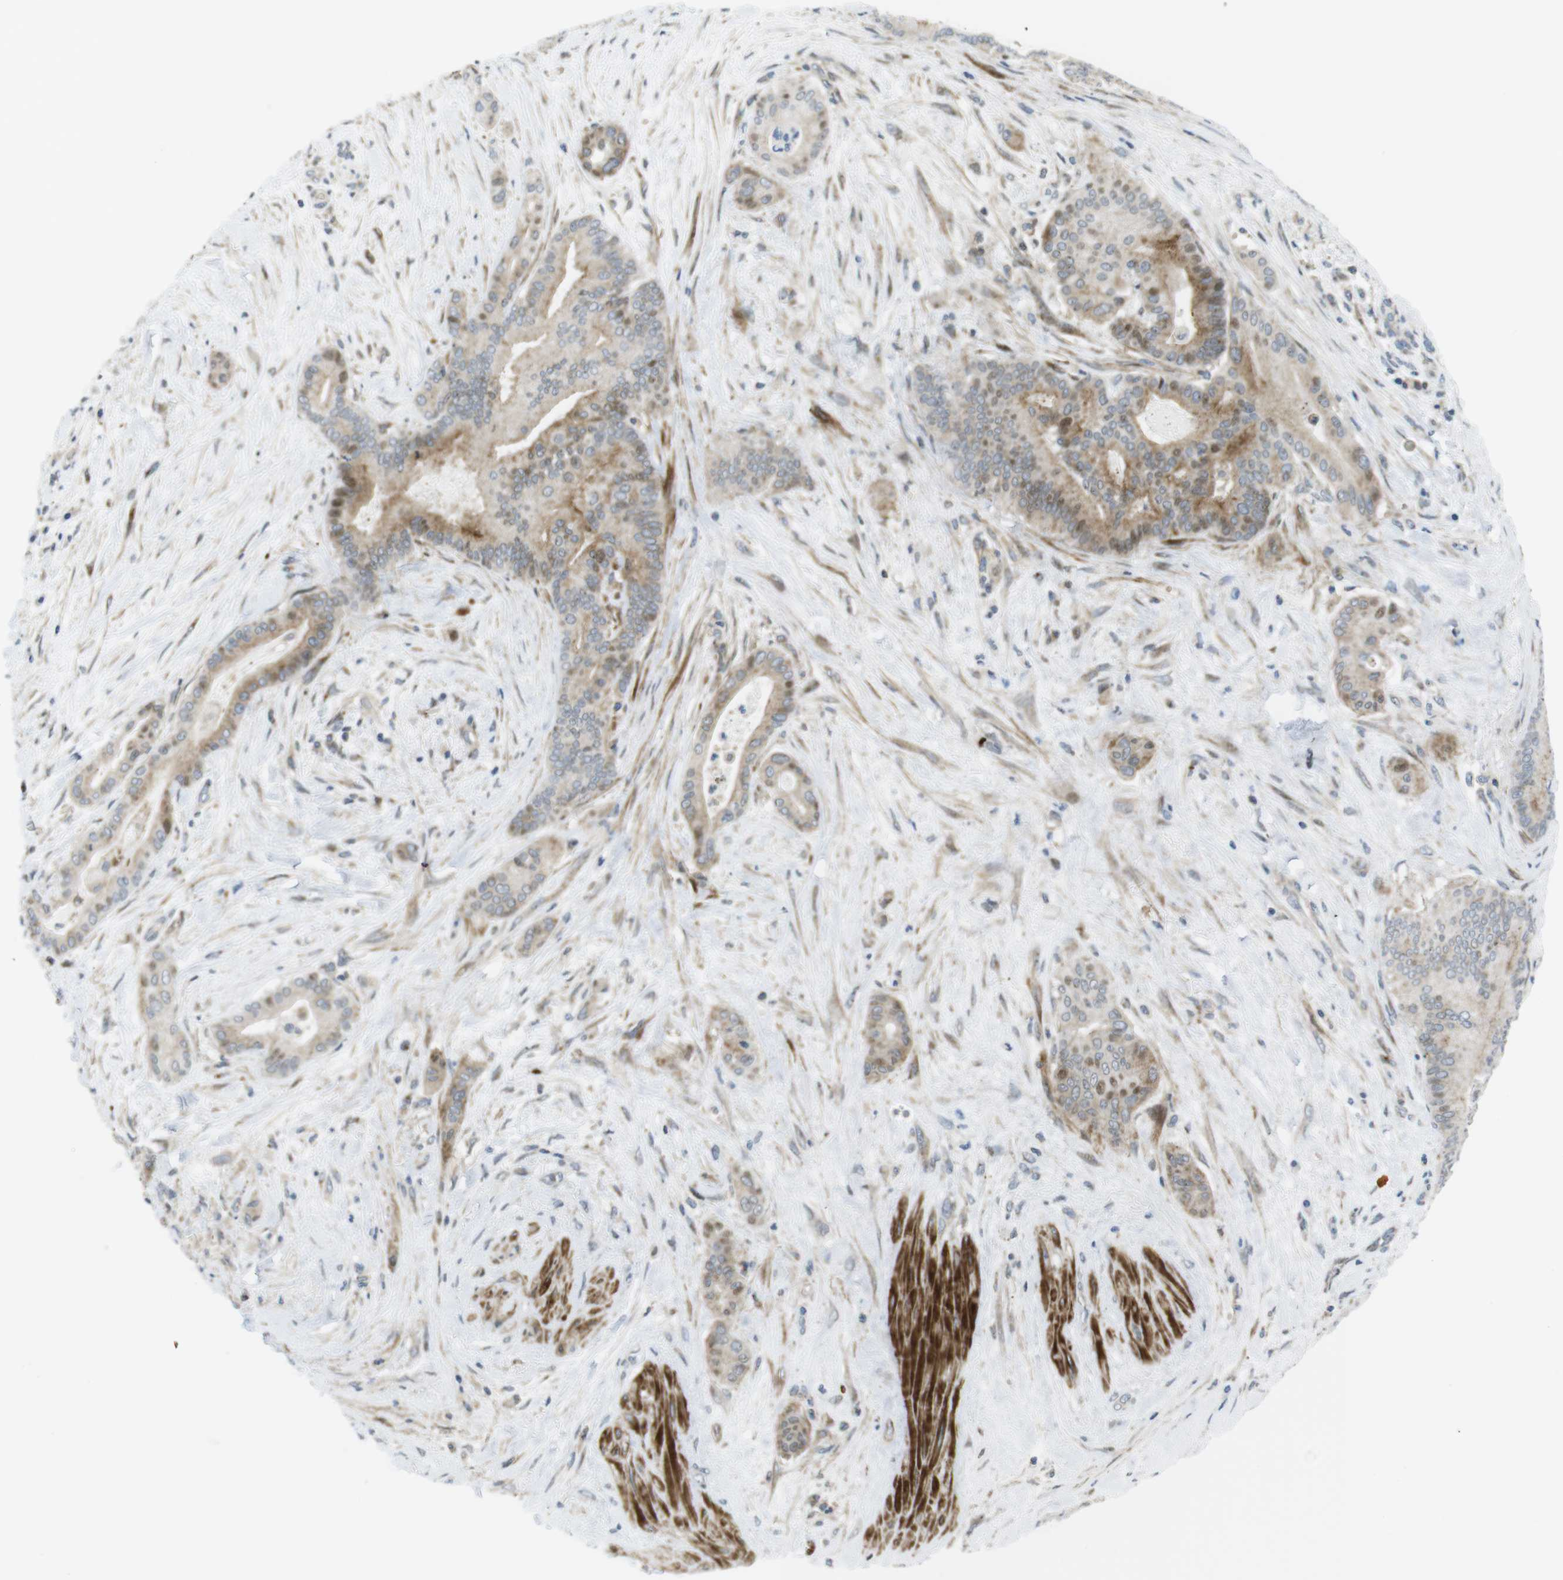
{"staining": {"intensity": "weak", "quantity": ">75%", "location": "cytoplasmic/membranous"}, "tissue": "pancreatic cancer", "cell_type": "Tumor cells", "image_type": "cancer", "snomed": [{"axis": "morphology", "description": "Normal tissue, NOS"}, {"axis": "morphology", "description": "Adenocarcinoma, NOS"}, {"axis": "topography", "description": "Pancreas"}], "caption": "An immunohistochemistry photomicrograph of neoplastic tissue is shown. Protein staining in brown labels weak cytoplasmic/membranous positivity in pancreatic cancer (adenocarcinoma) within tumor cells.", "gene": "CUL7", "patient": {"sex": "male", "age": 63}}